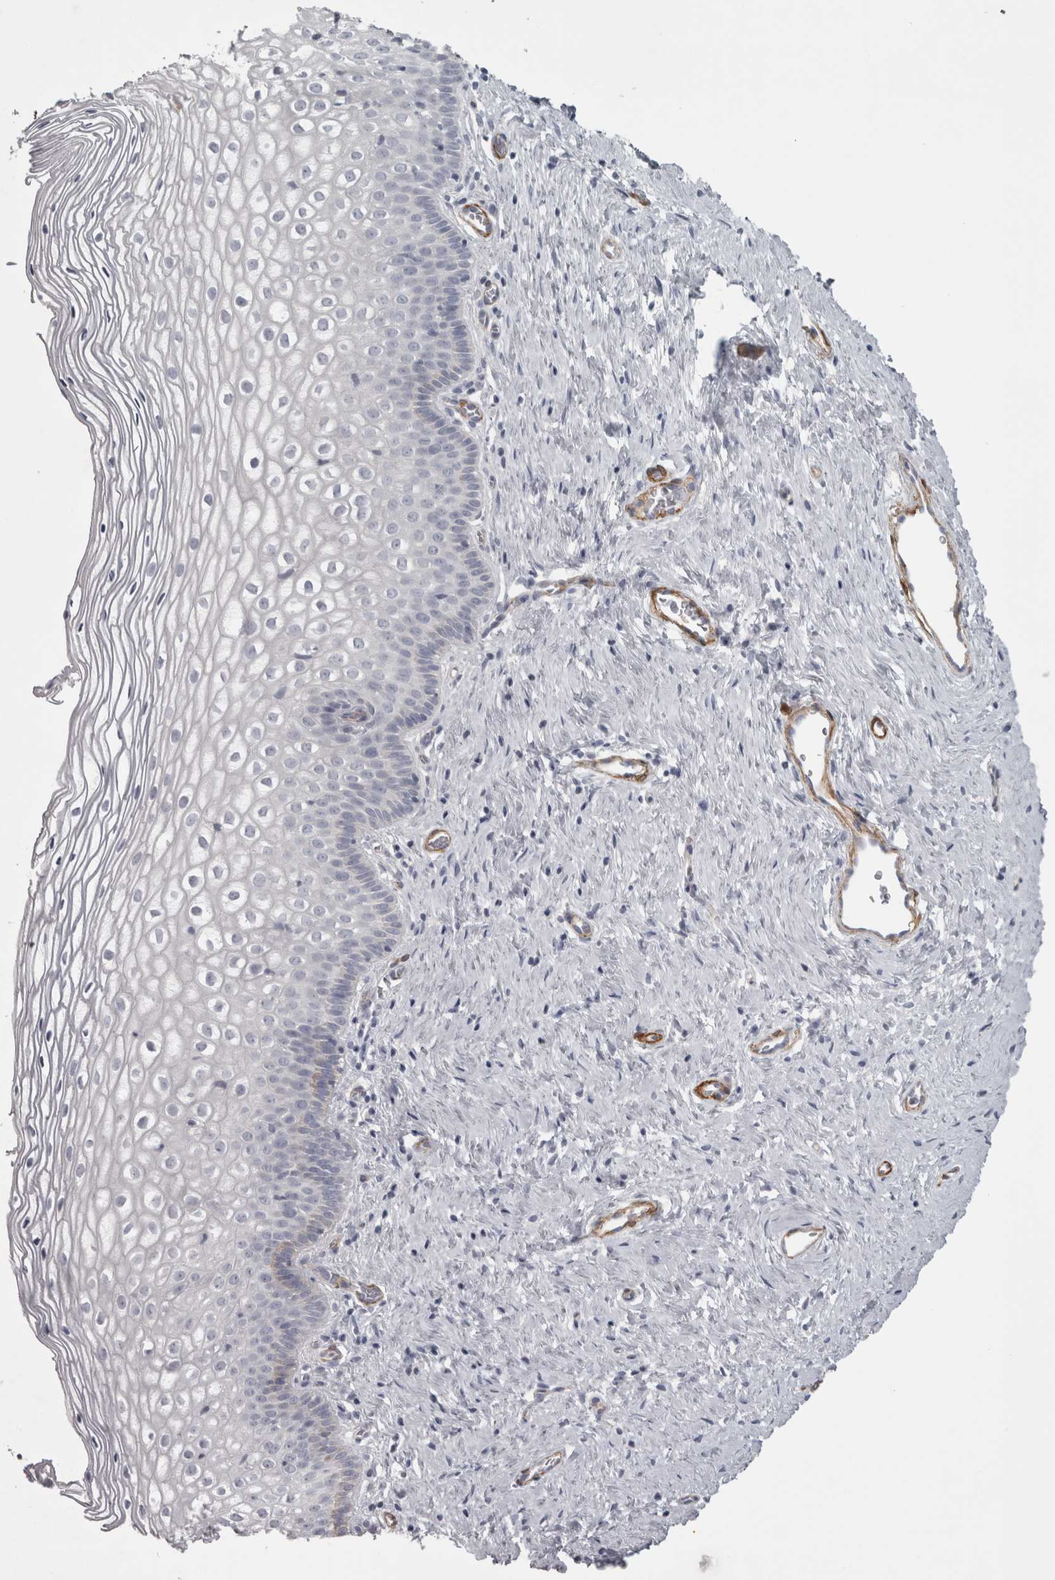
{"staining": {"intensity": "negative", "quantity": "none", "location": "none"}, "tissue": "cervix", "cell_type": "Squamous epithelial cells", "image_type": "normal", "snomed": [{"axis": "morphology", "description": "Normal tissue, NOS"}, {"axis": "topography", "description": "Cervix"}], "caption": "Immunohistochemical staining of normal human cervix displays no significant expression in squamous epithelial cells.", "gene": "PPP1R12B", "patient": {"sex": "female", "age": 27}}